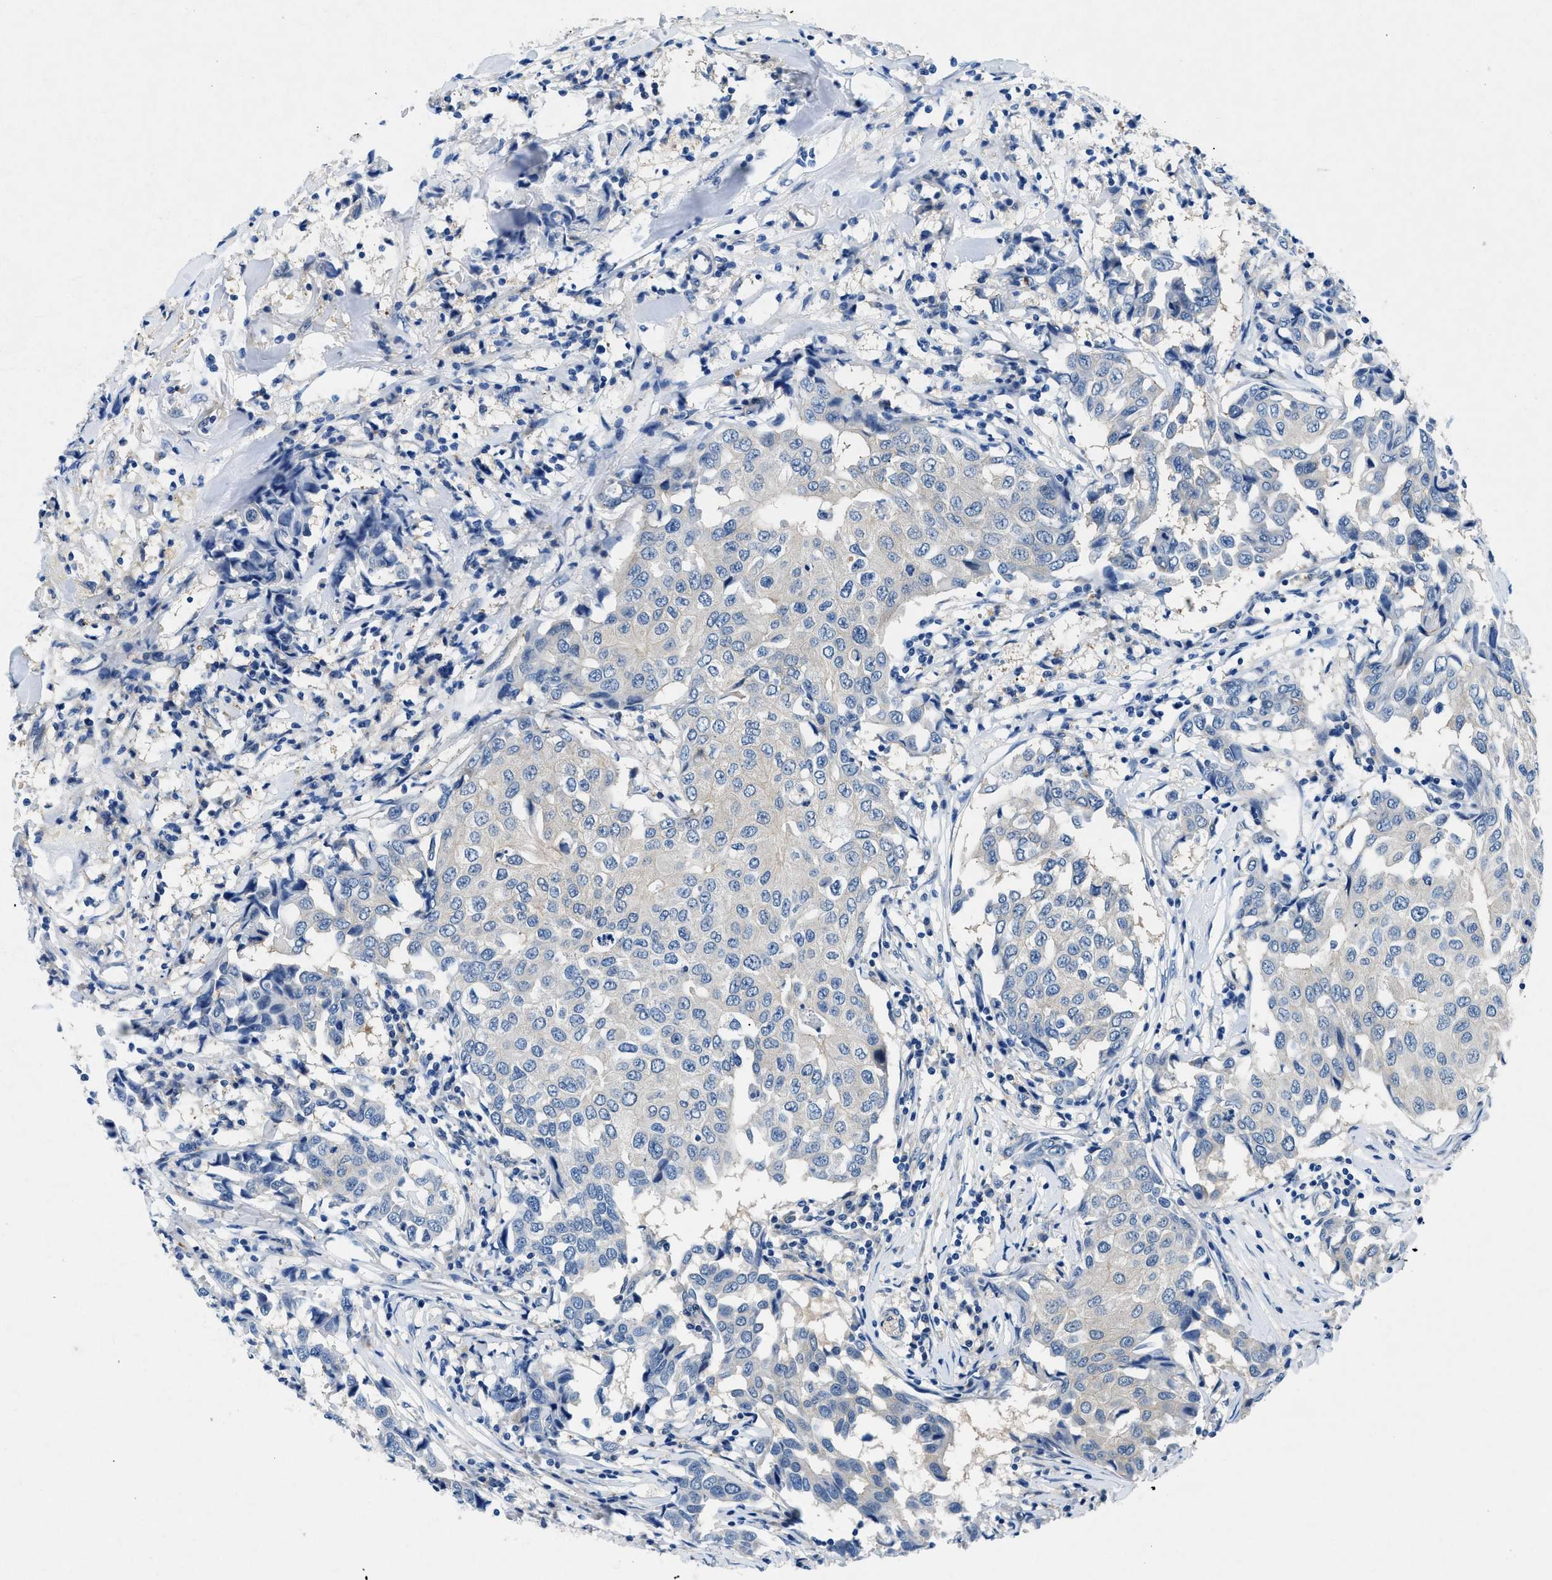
{"staining": {"intensity": "negative", "quantity": "none", "location": "none"}, "tissue": "breast cancer", "cell_type": "Tumor cells", "image_type": "cancer", "snomed": [{"axis": "morphology", "description": "Duct carcinoma"}, {"axis": "topography", "description": "Breast"}], "caption": "Tumor cells show no significant staining in infiltrating ductal carcinoma (breast).", "gene": "COPS2", "patient": {"sex": "female", "age": 80}}